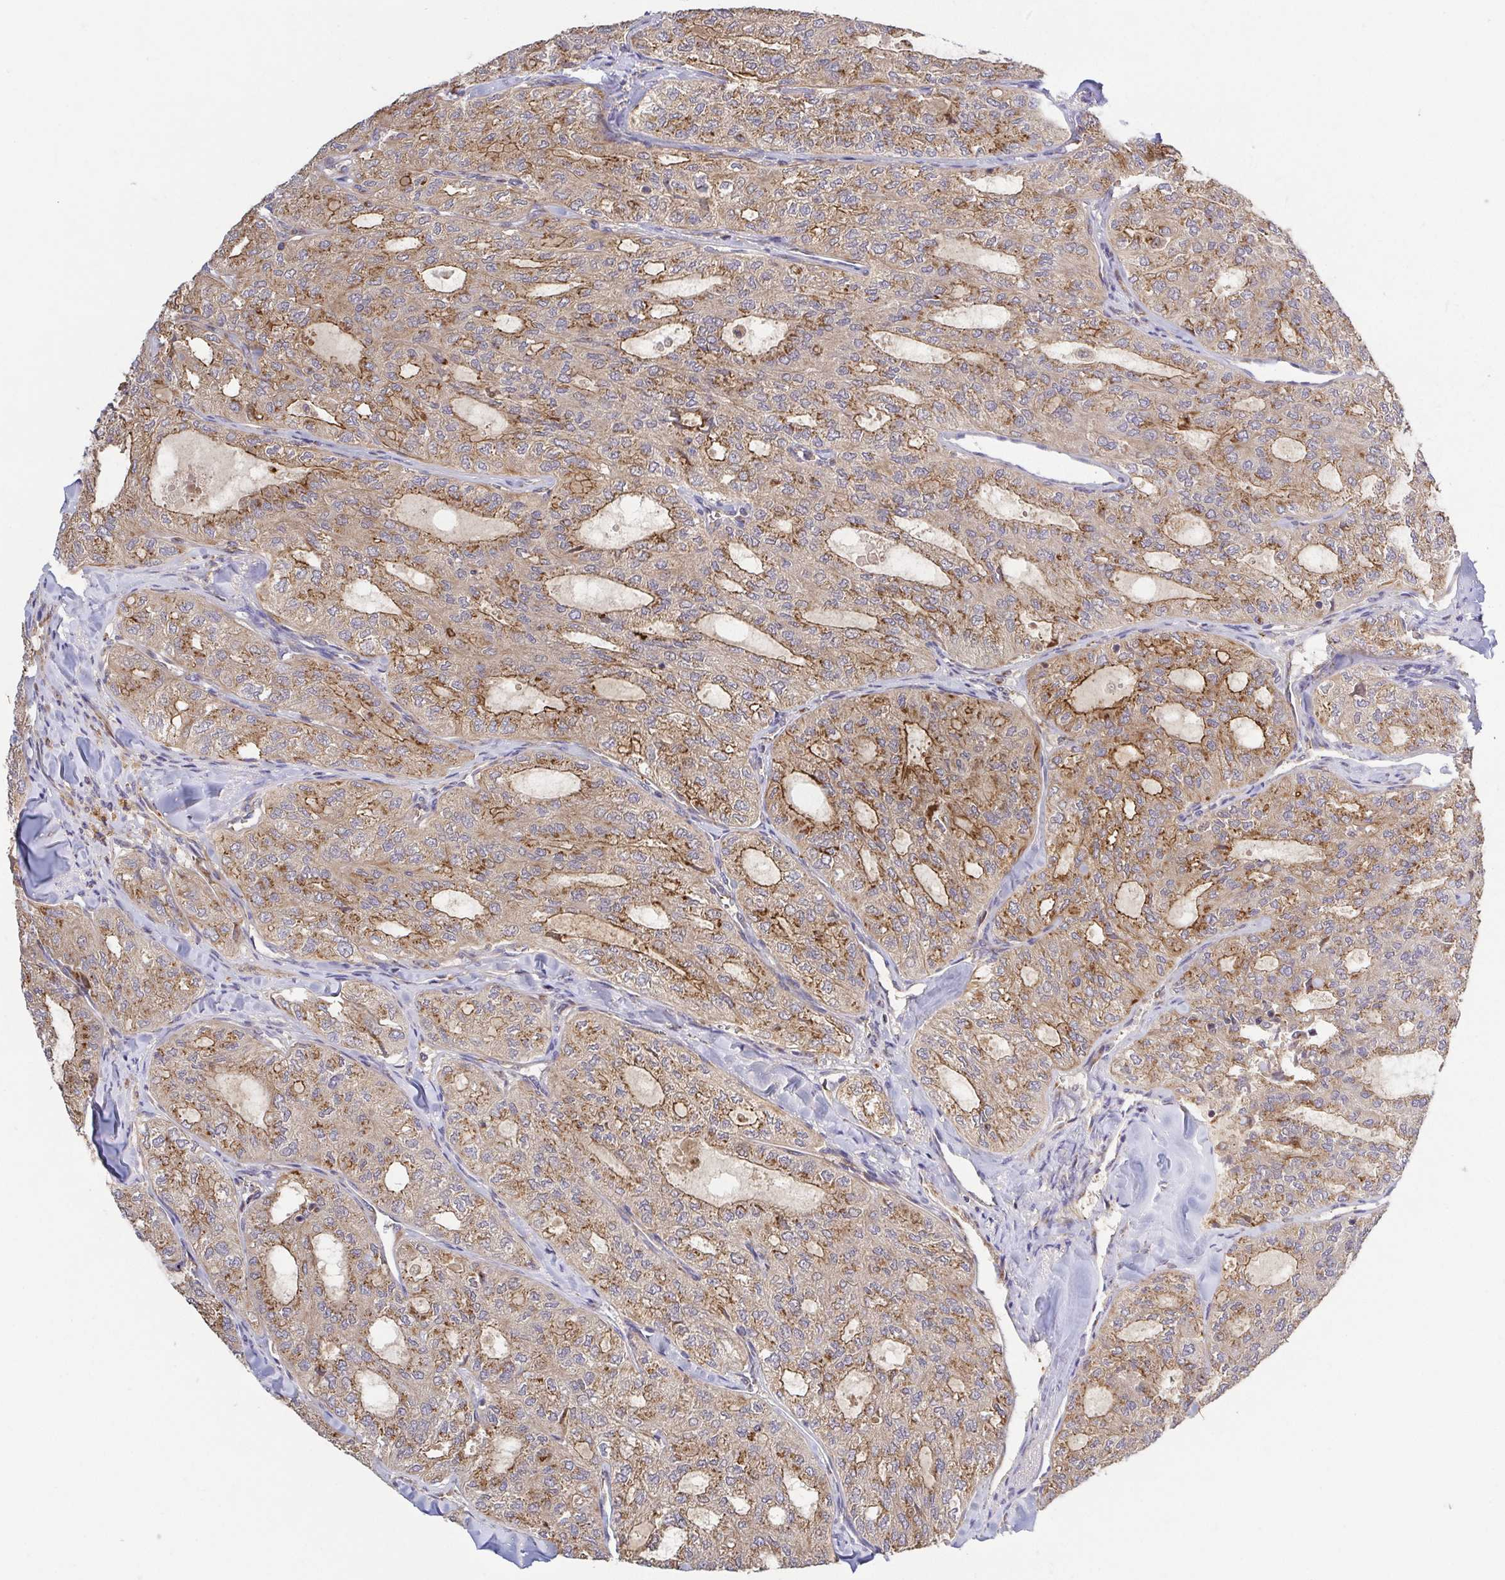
{"staining": {"intensity": "moderate", "quantity": ">75%", "location": "cytoplasmic/membranous"}, "tissue": "thyroid cancer", "cell_type": "Tumor cells", "image_type": "cancer", "snomed": [{"axis": "morphology", "description": "Follicular adenoma carcinoma, NOS"}, {"axis": "topography", "description": "Thyroid gland"}], "caption": "Immunohistochemistry staining of follicular adenoma carcinoma (thyroid), which exhibits medium levels of moderate cytoplasmic/membranous positivity in approximately >75% of tumor cells indicating moderate cytoplasmic/membranous protein expression. The staining was performed using DAB (brown) for protein detection and nuclei were counterstained in hematoxylin (blue).", "gene": "TM9SF4", "patient": {"sex": "male", "age": 75}}